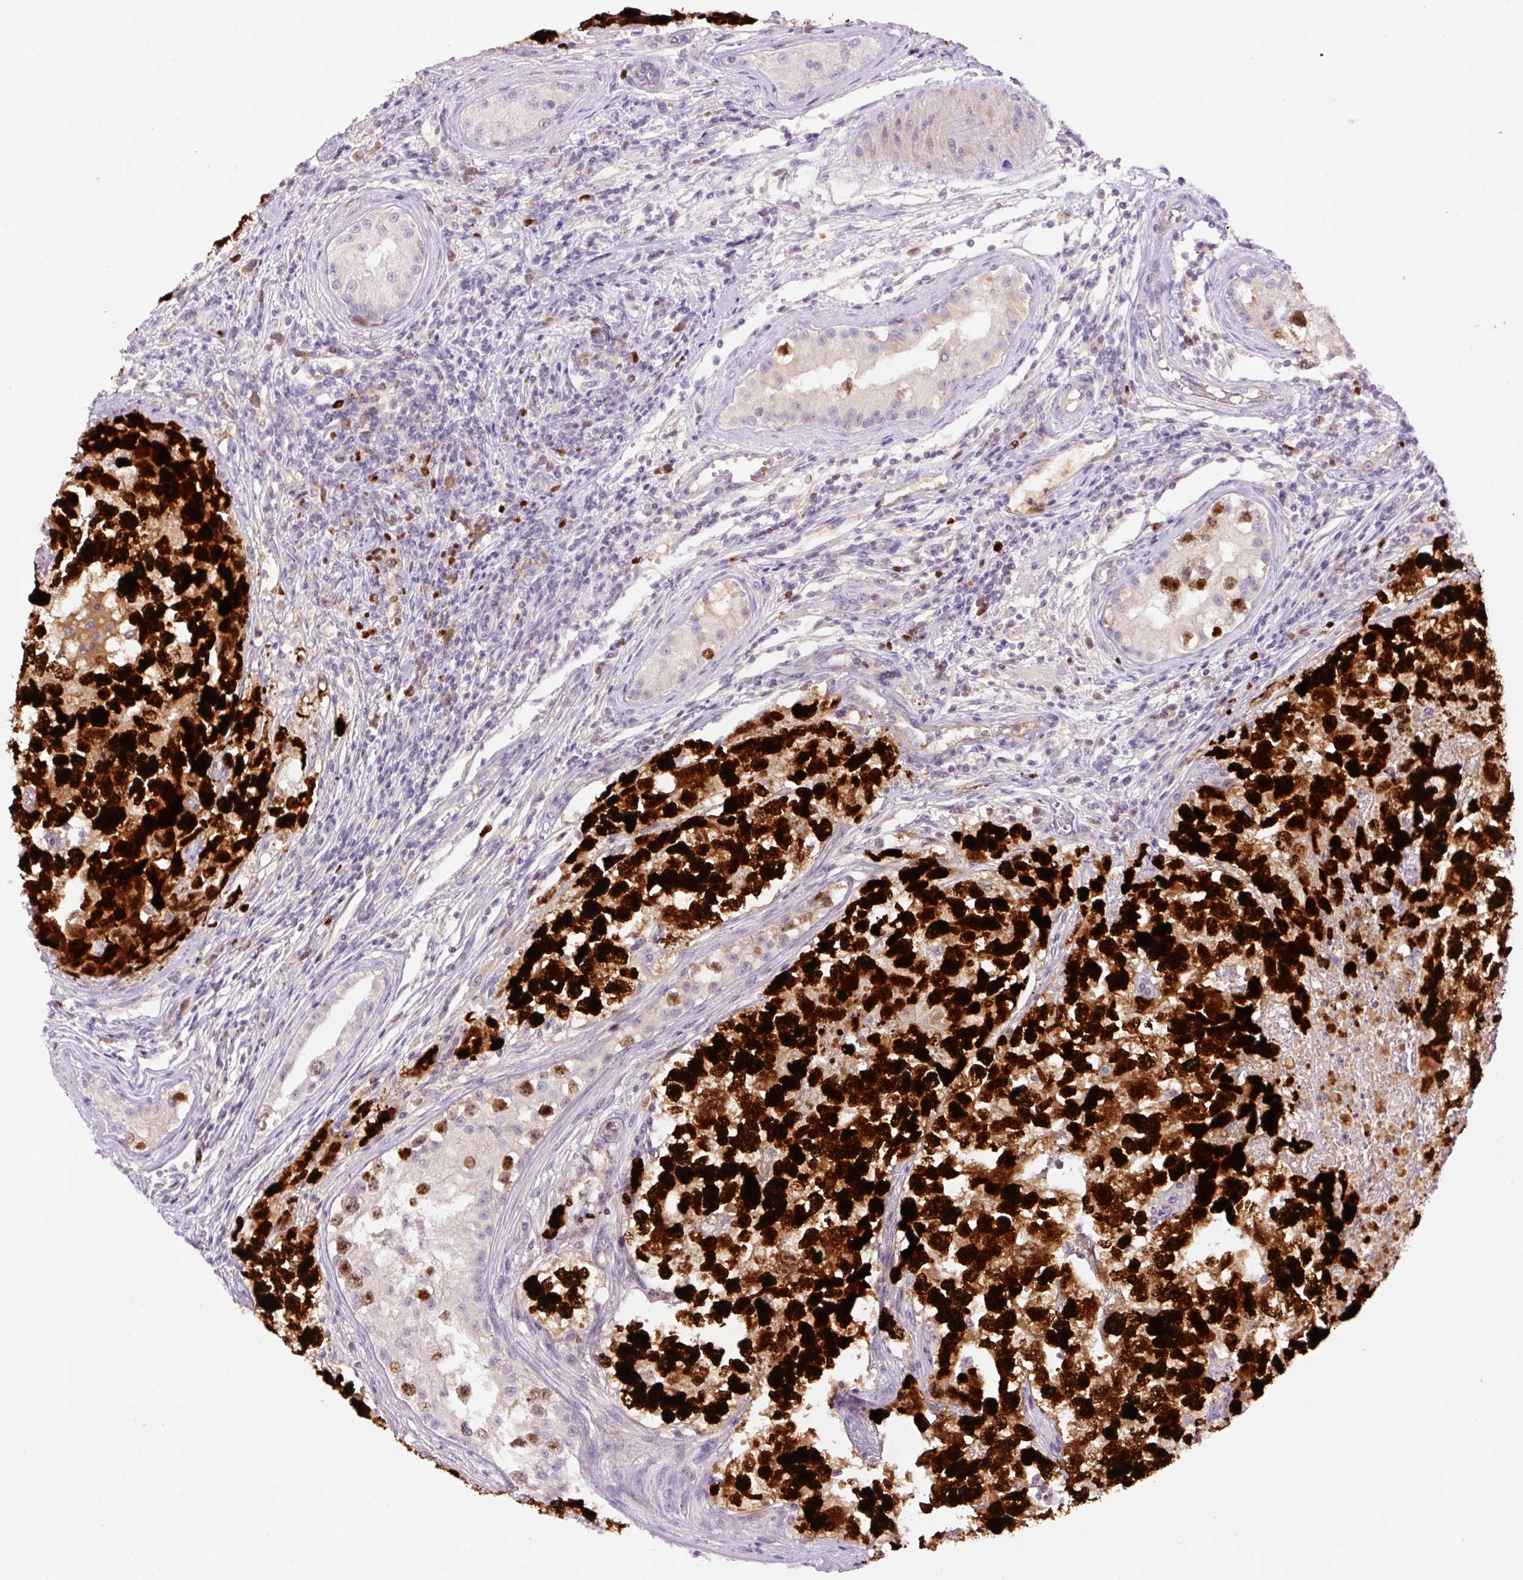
{"staining": {"intensity": "strong", "quantity": ">75%", "location": "nuclear"}, "tissue": "testis cancer", "cell_type": "Tumor cells", "image_type": "cancer", "snomed": [{"axis": "morphology", "description": "Carcinoma, Embryonal, NOS"}, {"axis": "topography", "description": "Testis"}], "caption": "Protein expression analysis of human embryonal carcinoma (testis) reveals strong nuclear expression in about >75% of tumor cells.", "gene": "DPPA4", "patient": {"sex": "male", "age": 22}}